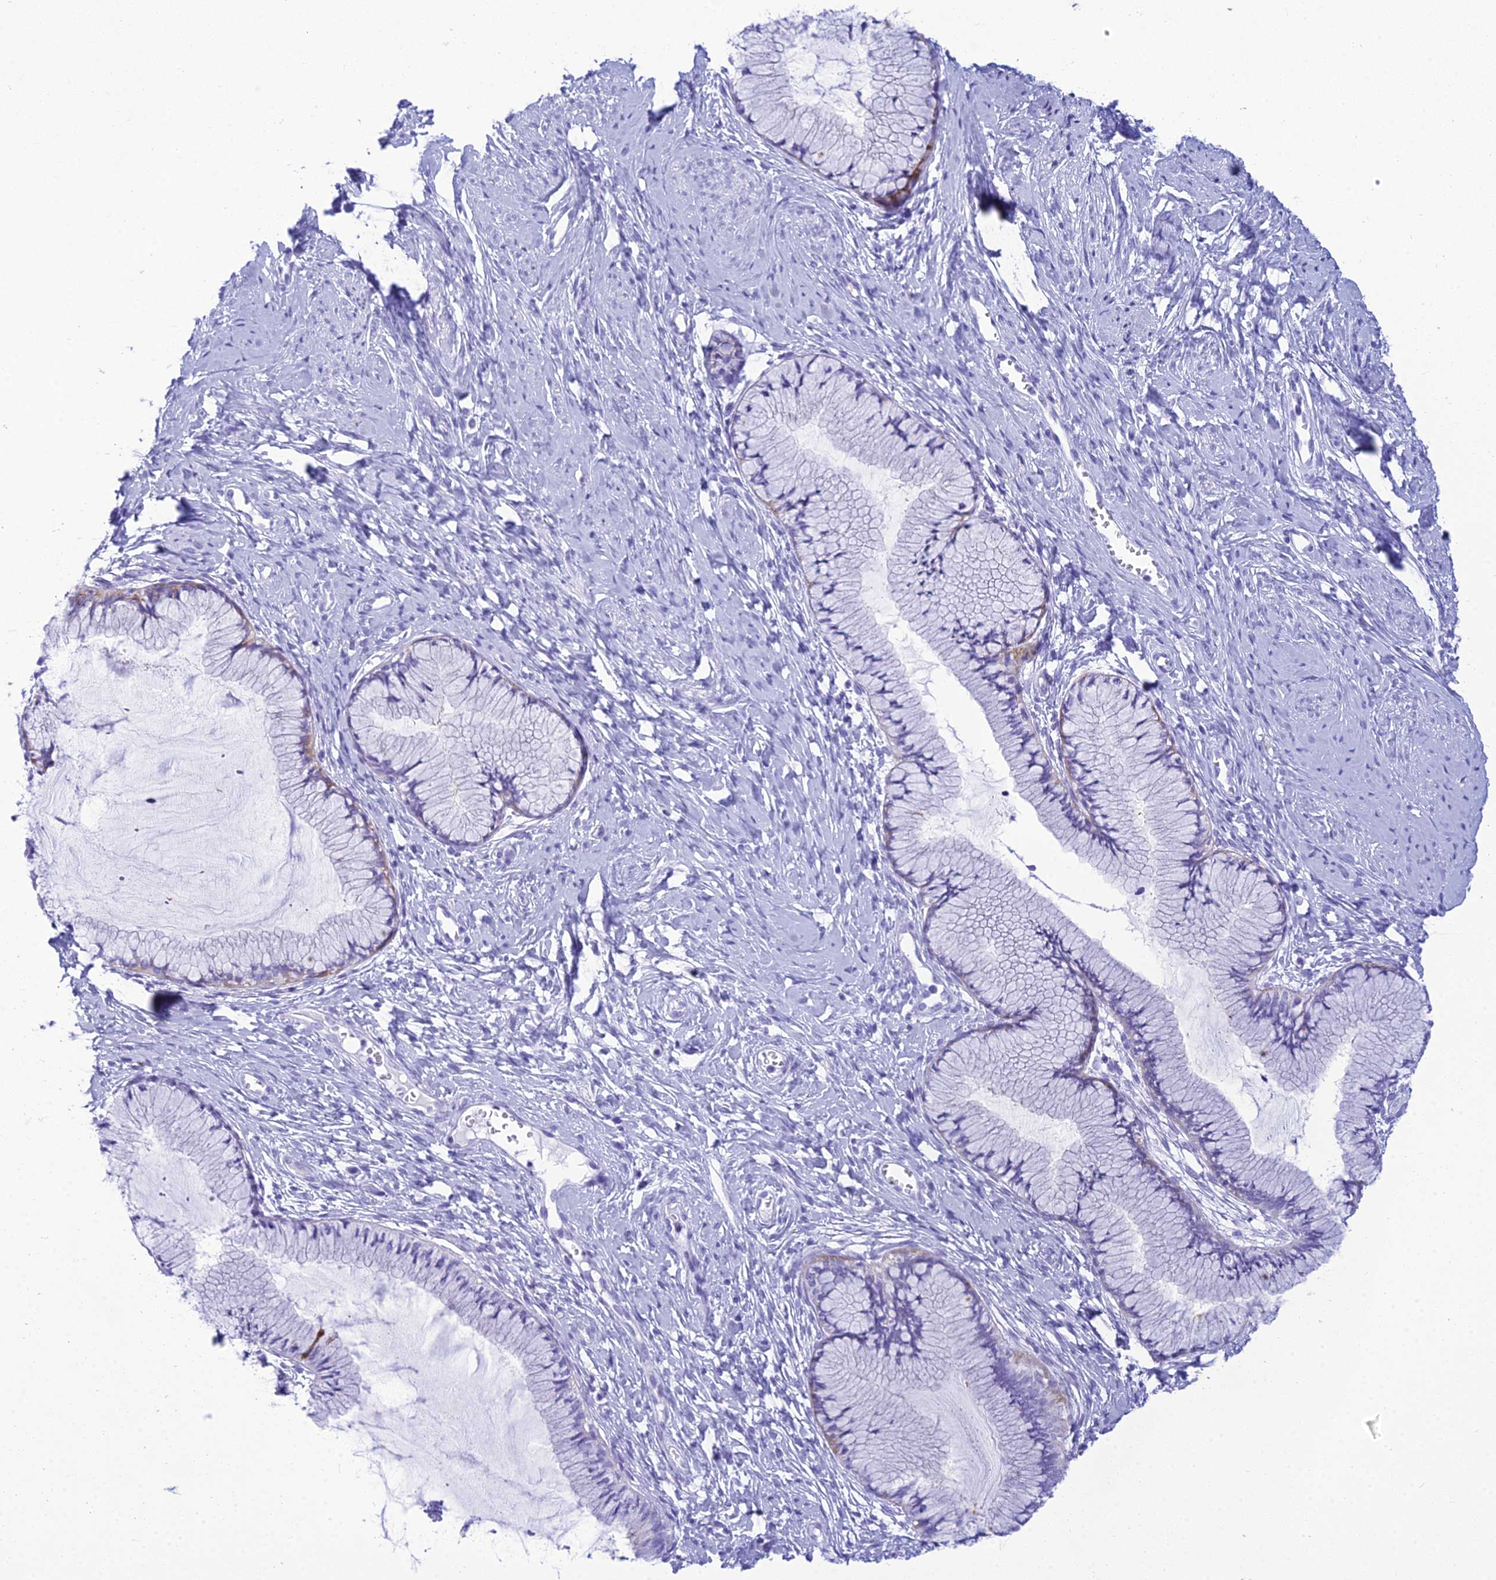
{"staining": {"intensity": "moderate", "quantity": "<25%", "location": "cytoplasmic/membranous"}, "tissue": "cervix", "cell_type": "Glandular cells", "image_type": "normal", "snomed": [{"axis": "morphology", "description": "Normal tissue, NOS"}, {"axis": "topography", "description": "Cervix"}], "caption": "Immunohistochemistry (DAB (3,3'-diaminobenzidine)) staining of unremarkable human cervix displays moderate cytoplasmic/membranous protein positivity in about <25% of glandular cells. (IHC, brightfield microscopy, high magnification).", "gene": "ZNF442", "patient": {"sex": "female", "age": 42}}